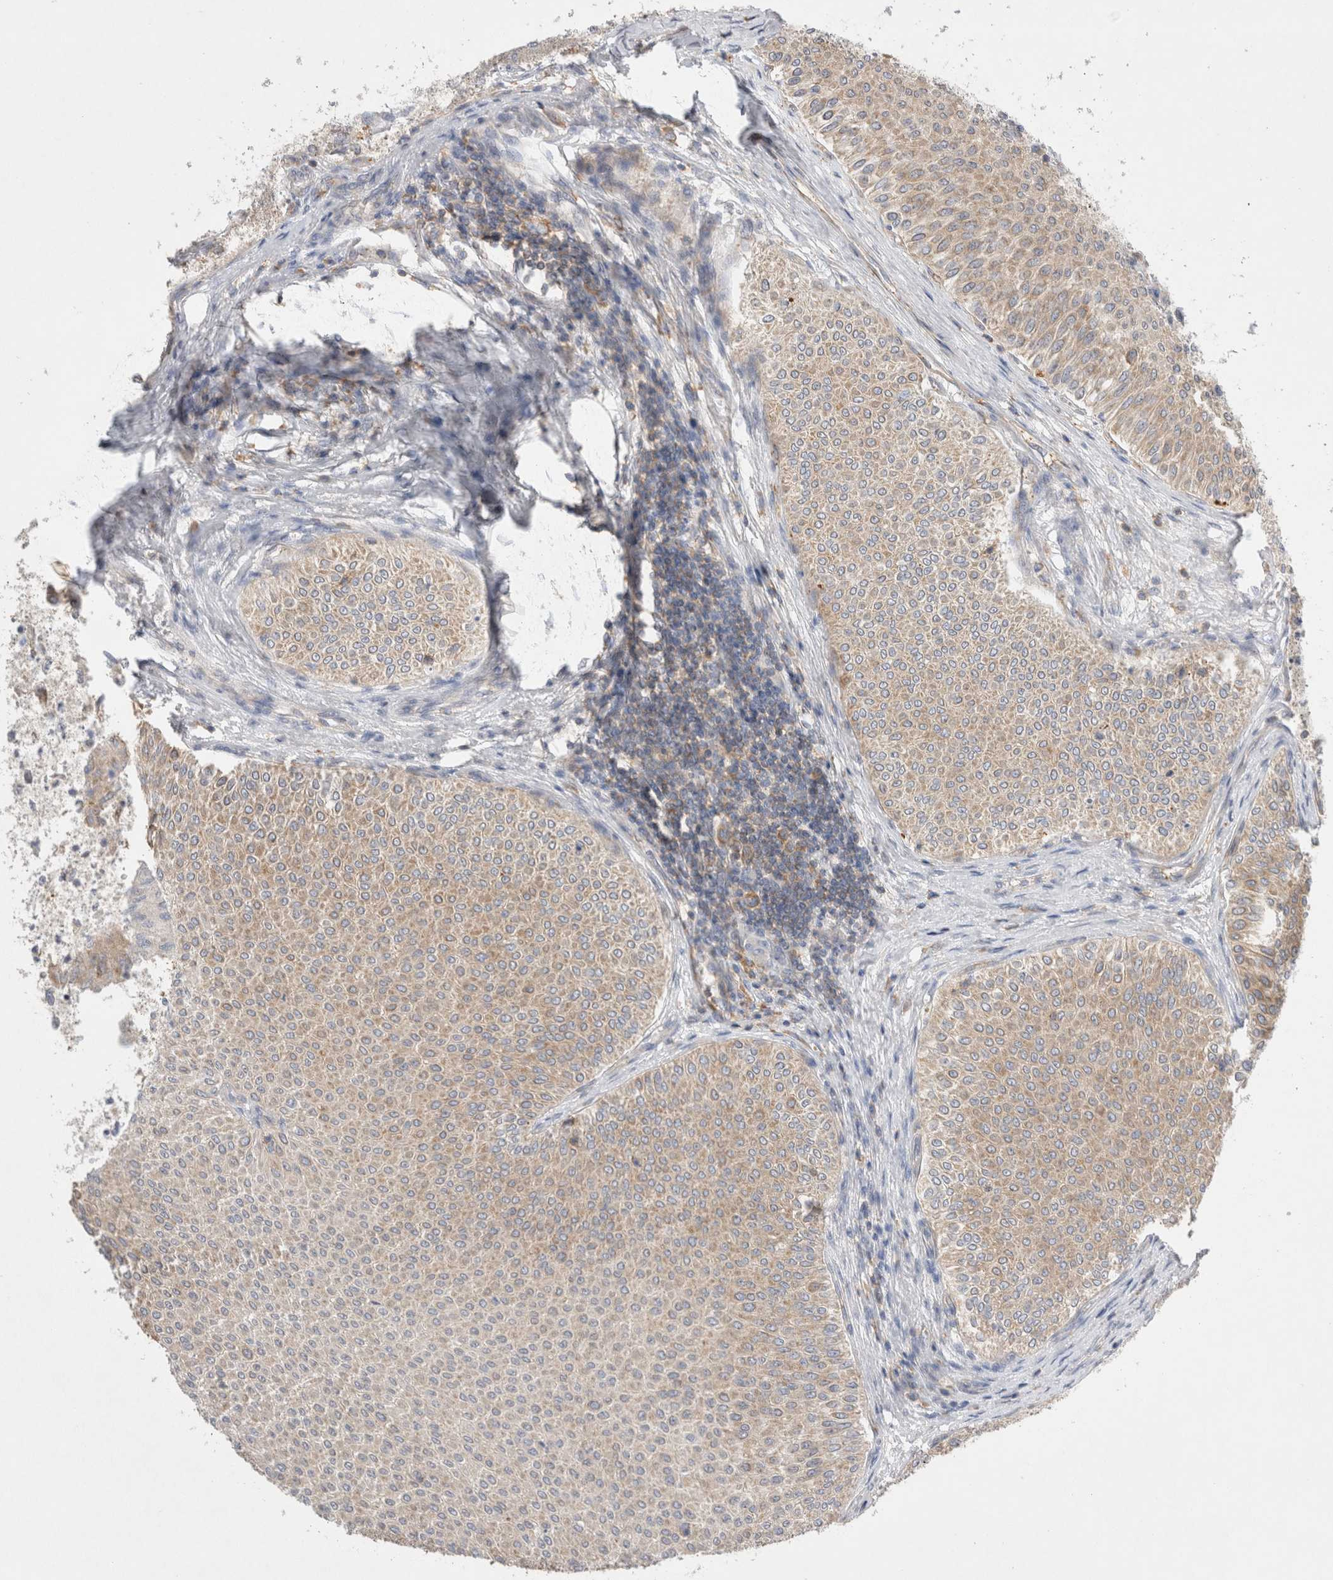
{"staining": {"intensity": "weak", "quantity": ">75%", "location": "cytoplasmic/membranous"}, "tissue": "urothelial cancer", "cell_type": "Tumor cells", "image_type": "cancer", "snomed": [{"axis": "morphology", "description": "Urothelial carcinoma, Low grade"}, {"axis": "topography", "description": "Urinary bladder"}], "caption": "This image displays immunohistochemistry staining of human low-grade urothelial carcinoma, with low weak cytoplasmic/membranous staining in about >75% of tumor cells.", "gene": "ZNF23", "patient": {"sex": "male", "age": 78}}